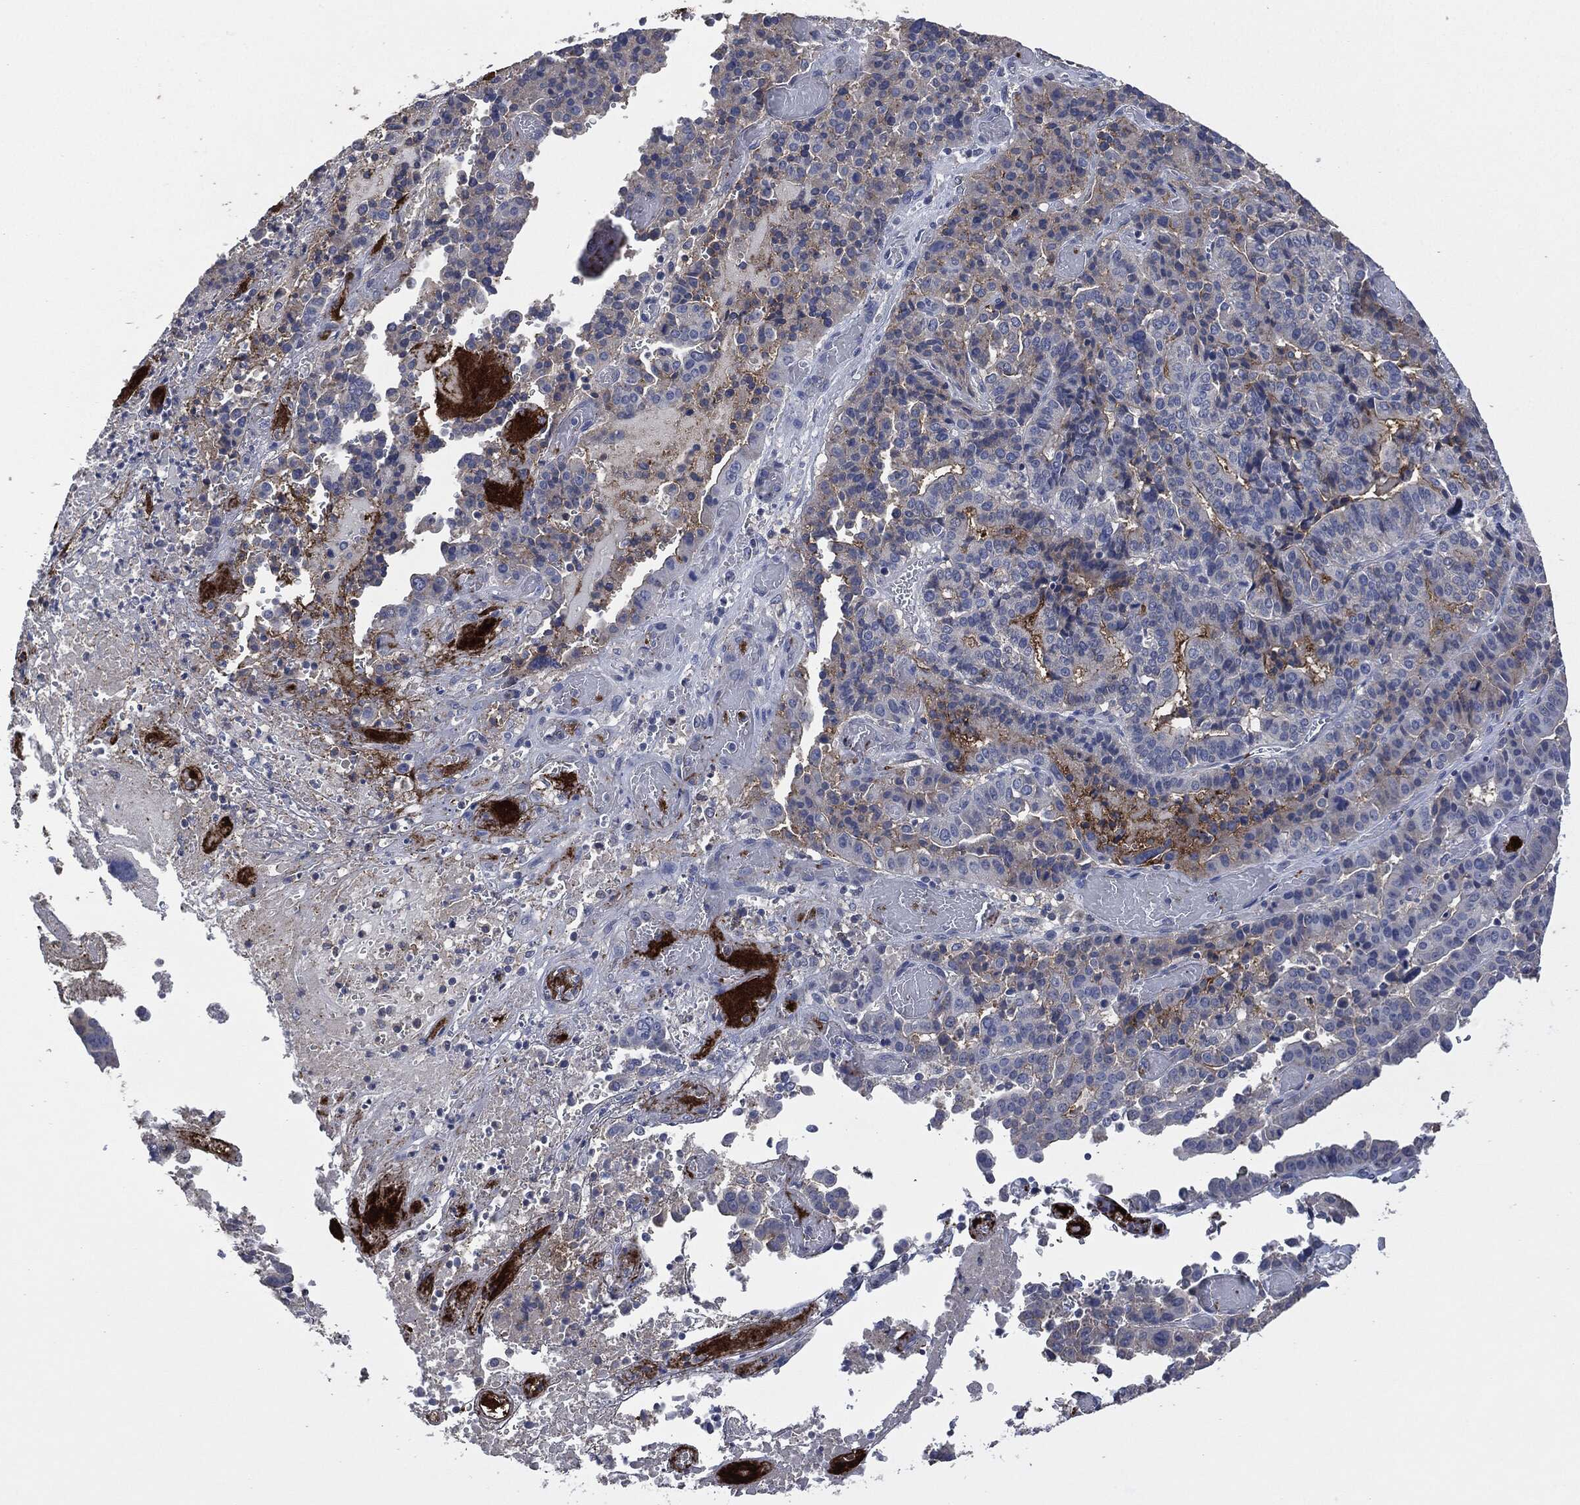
{"staining": {"intensity": "weak", "quantity": "<25%", "location": "cytoplasmic/membranous"}, "tissue": "stomach cancer", "cell_type": "Tumor cells", "image_type": "cancer", "snomed": [{"axis": "morphology", "description": "Adenocarcinoma, NOS"}, {"axis": "topography", "description": "Stomach"}], "caption": "Immunohistochemistry (IHC) histopathology image of stomach adenocarcinoma stained for a protein (brown), which reveals no staining in tumor cells. (Brightfield microscopy of DAB (3,3'-diaminobenzidine) immunohistochemistry (IHC) at high magnification).", "gene": "CD33", "patient": {"sex": "male", "age": 48}}